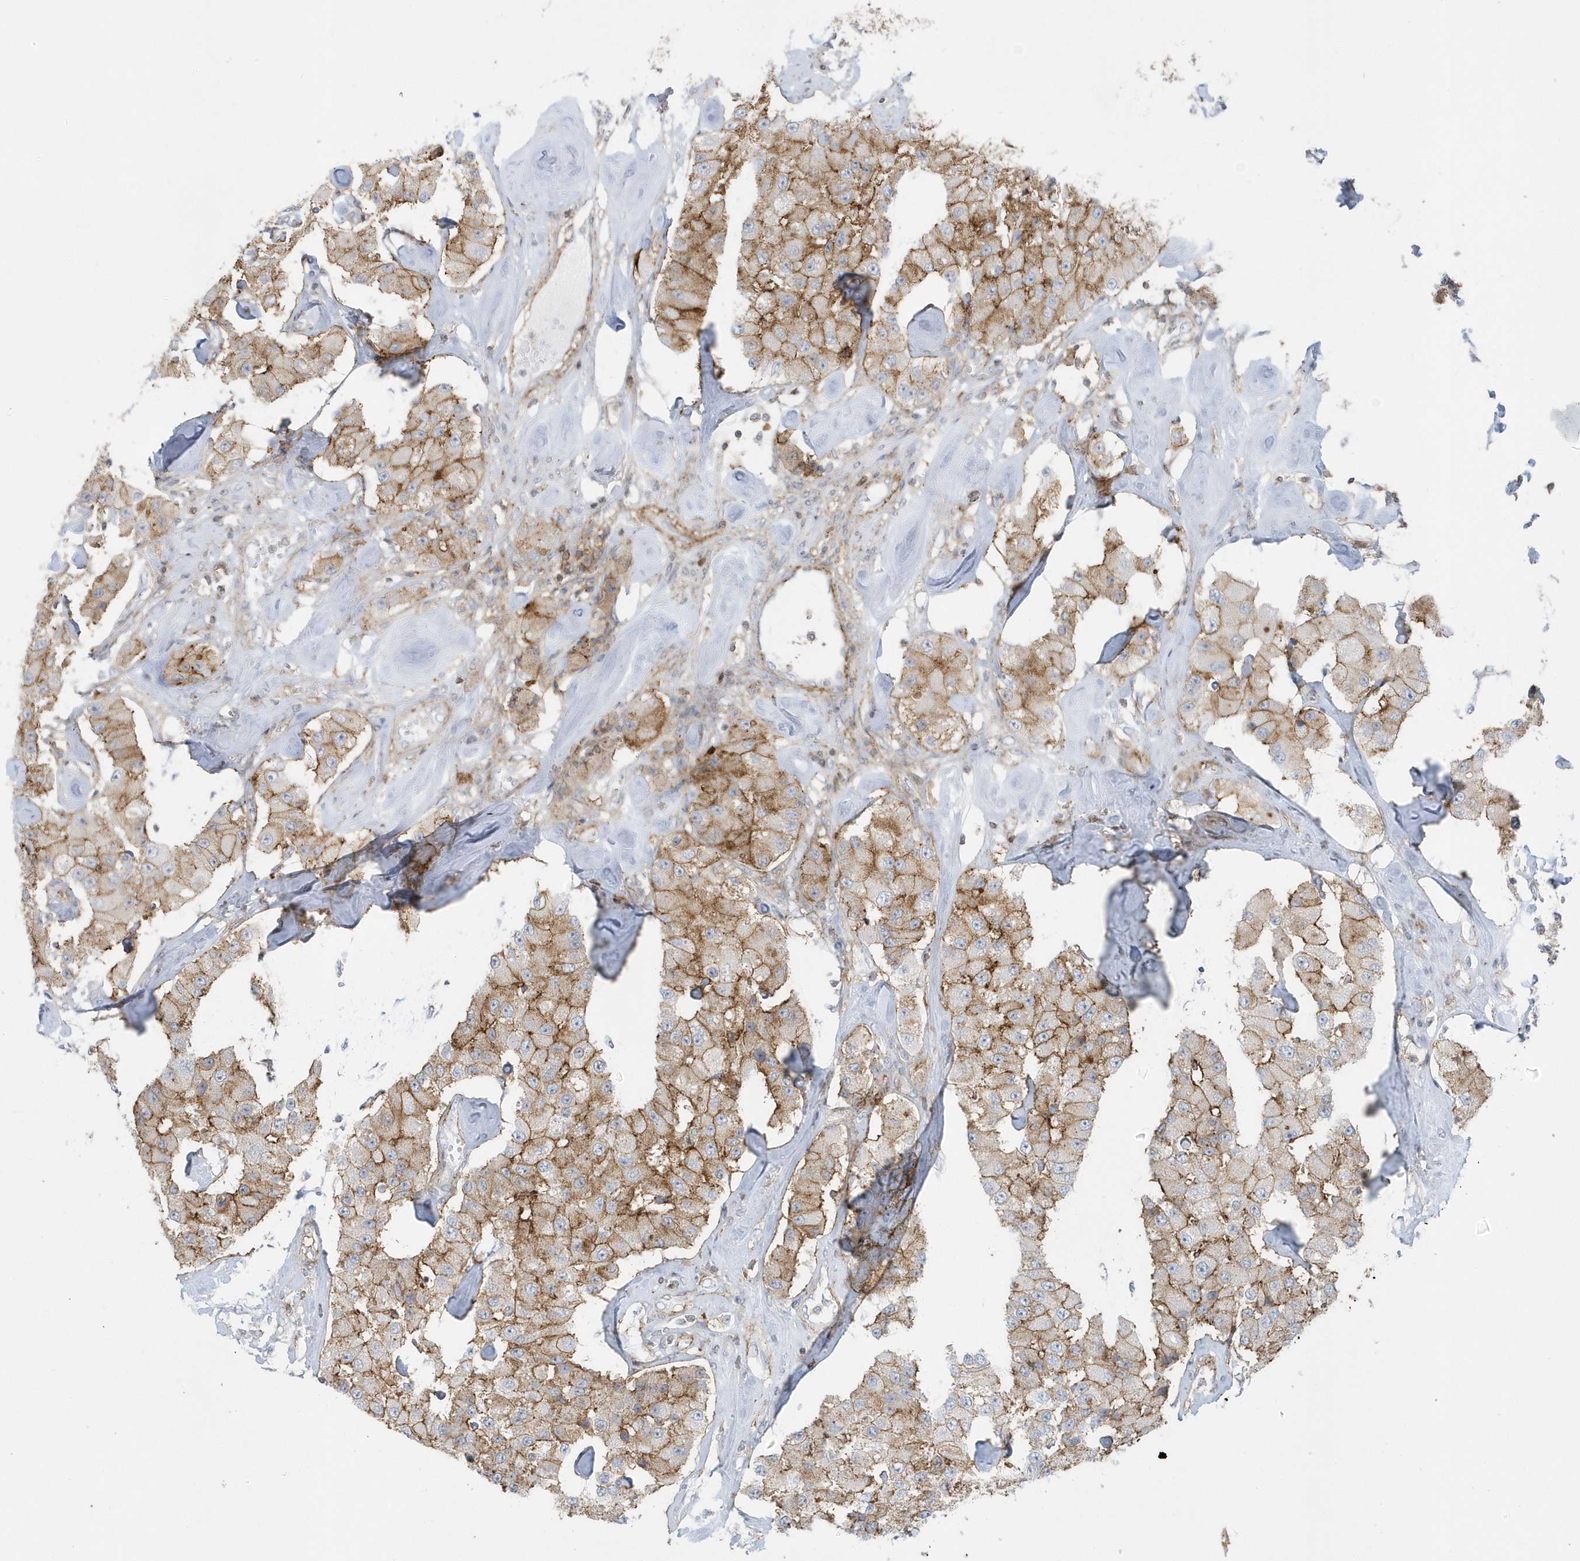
{"staining": {"intensity": "moderate", "quantity": ">75%", "location": "cytoplasmic/membranous"}, "tissue": "carcinoid", "cell_type": "Tumor cells", "image_type": "cancer", "snomed": [{"axis": "morphology", "description": "Carcinoid, malignant, NOS"}, {"axis": "topography", "description": "Pancreas"}], "caption": "Immunohistochemical staining of human malignant carcinoid reveals moderate cytoplasmic/membranous protein expression in approximately >75% of tumor cells.", "gene": "CACNB2", "patient": {"sex": "male", "age": 41}}